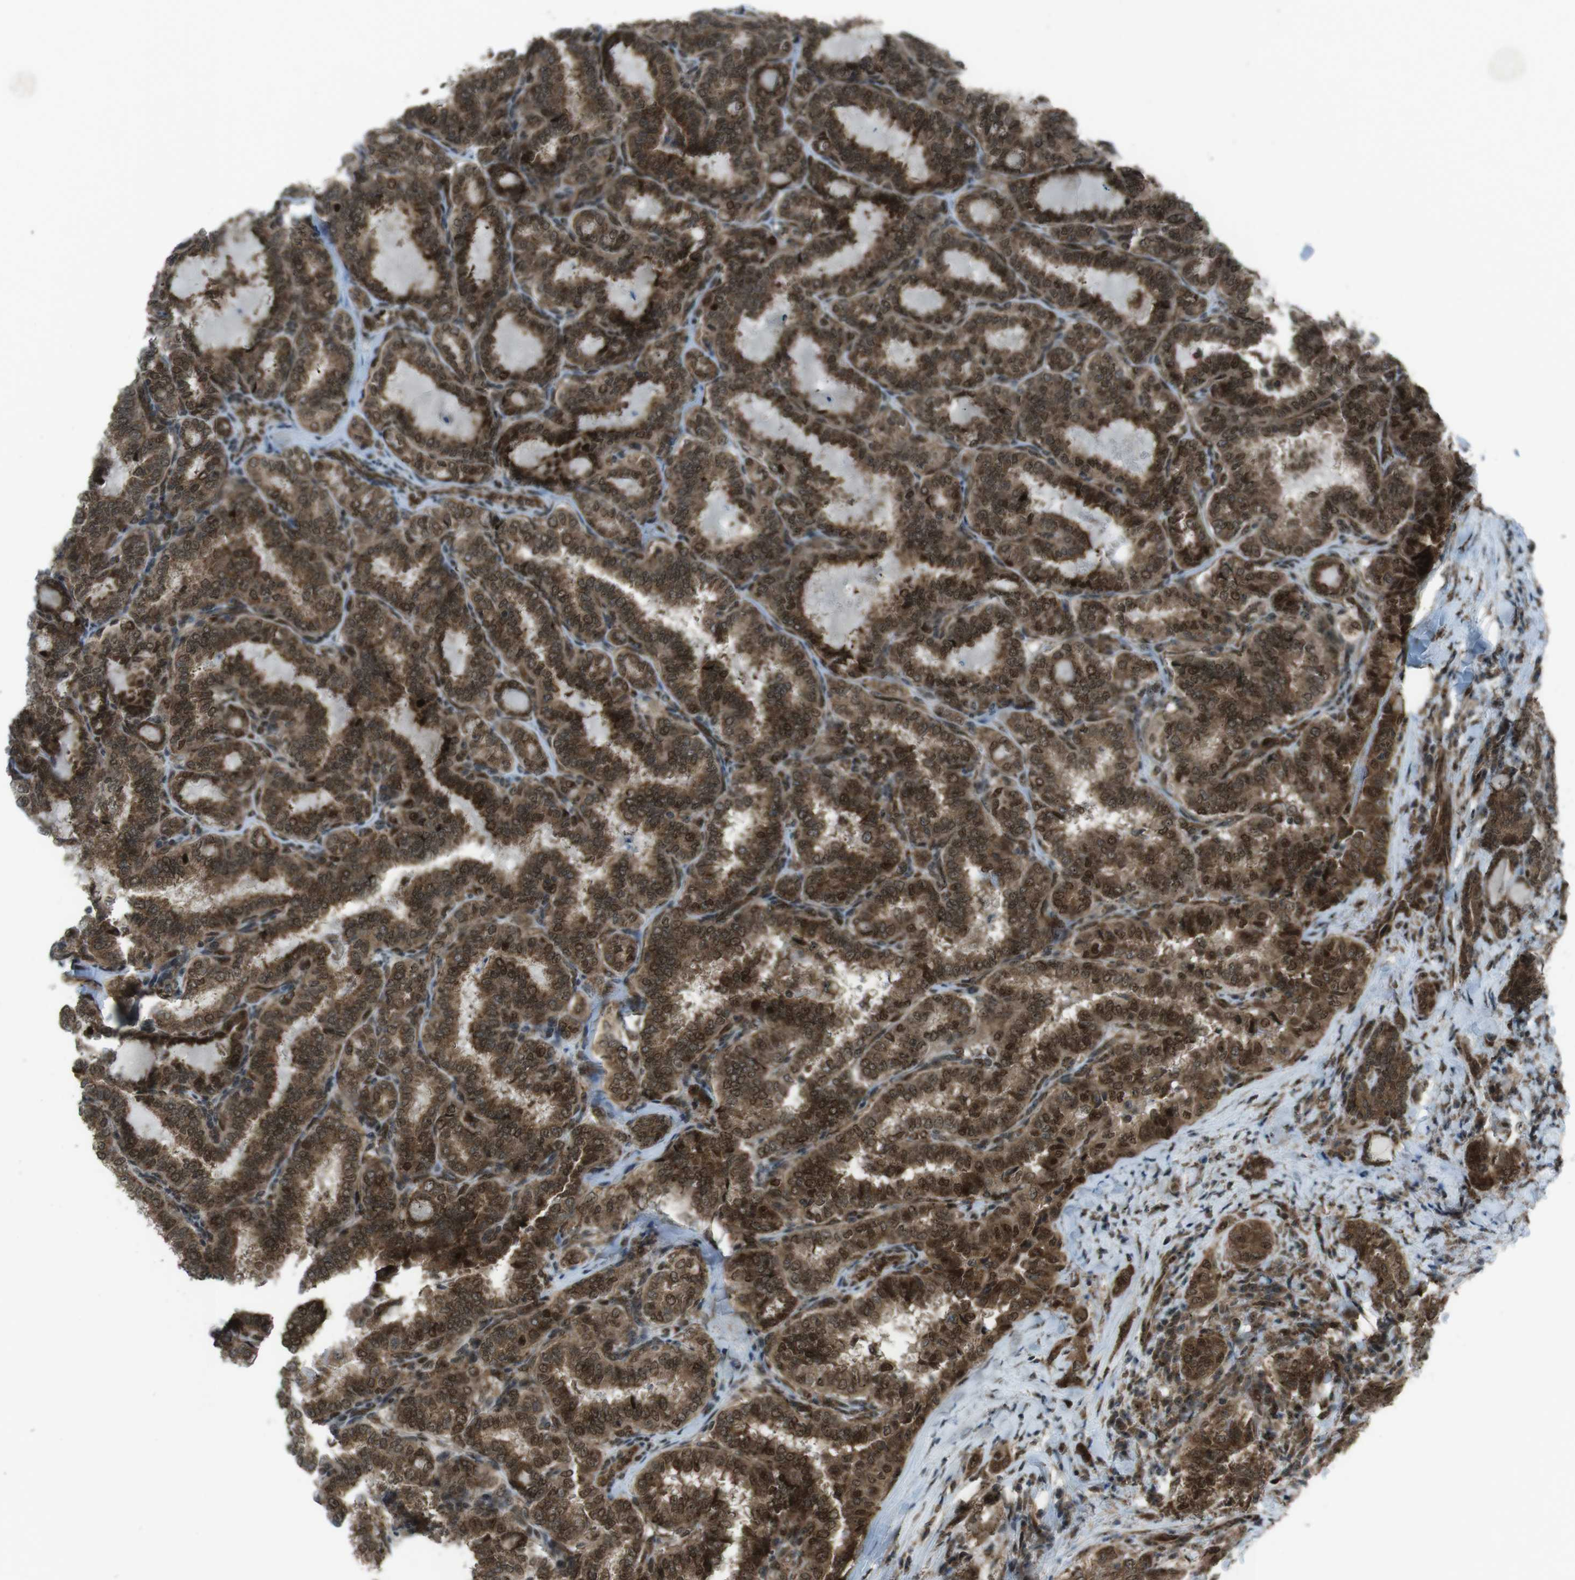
{"staining": {"intensity": "moderate", "quantity": ">75%", "location": "cytoplasmic/membranous,nuclear"}, "tissue": "thyroid cancer", "cell_type": "Tumor cells", "image_type": "cancer", "snomed": [{"axis": "morphology", "description": "Normal tissue, NOS"}, {"axis": "morphology", "description": "Papillary adenocarcinoma, NOS"}, {"axis": "topography", "description": "Thyroid gland"}], "caption": "Human thyroid cancer stained with a protein marker demonstrates moderate staining in tumor cells.", "gene": "CSNK1D", "patient": {"sex": "female", "age": 30}}